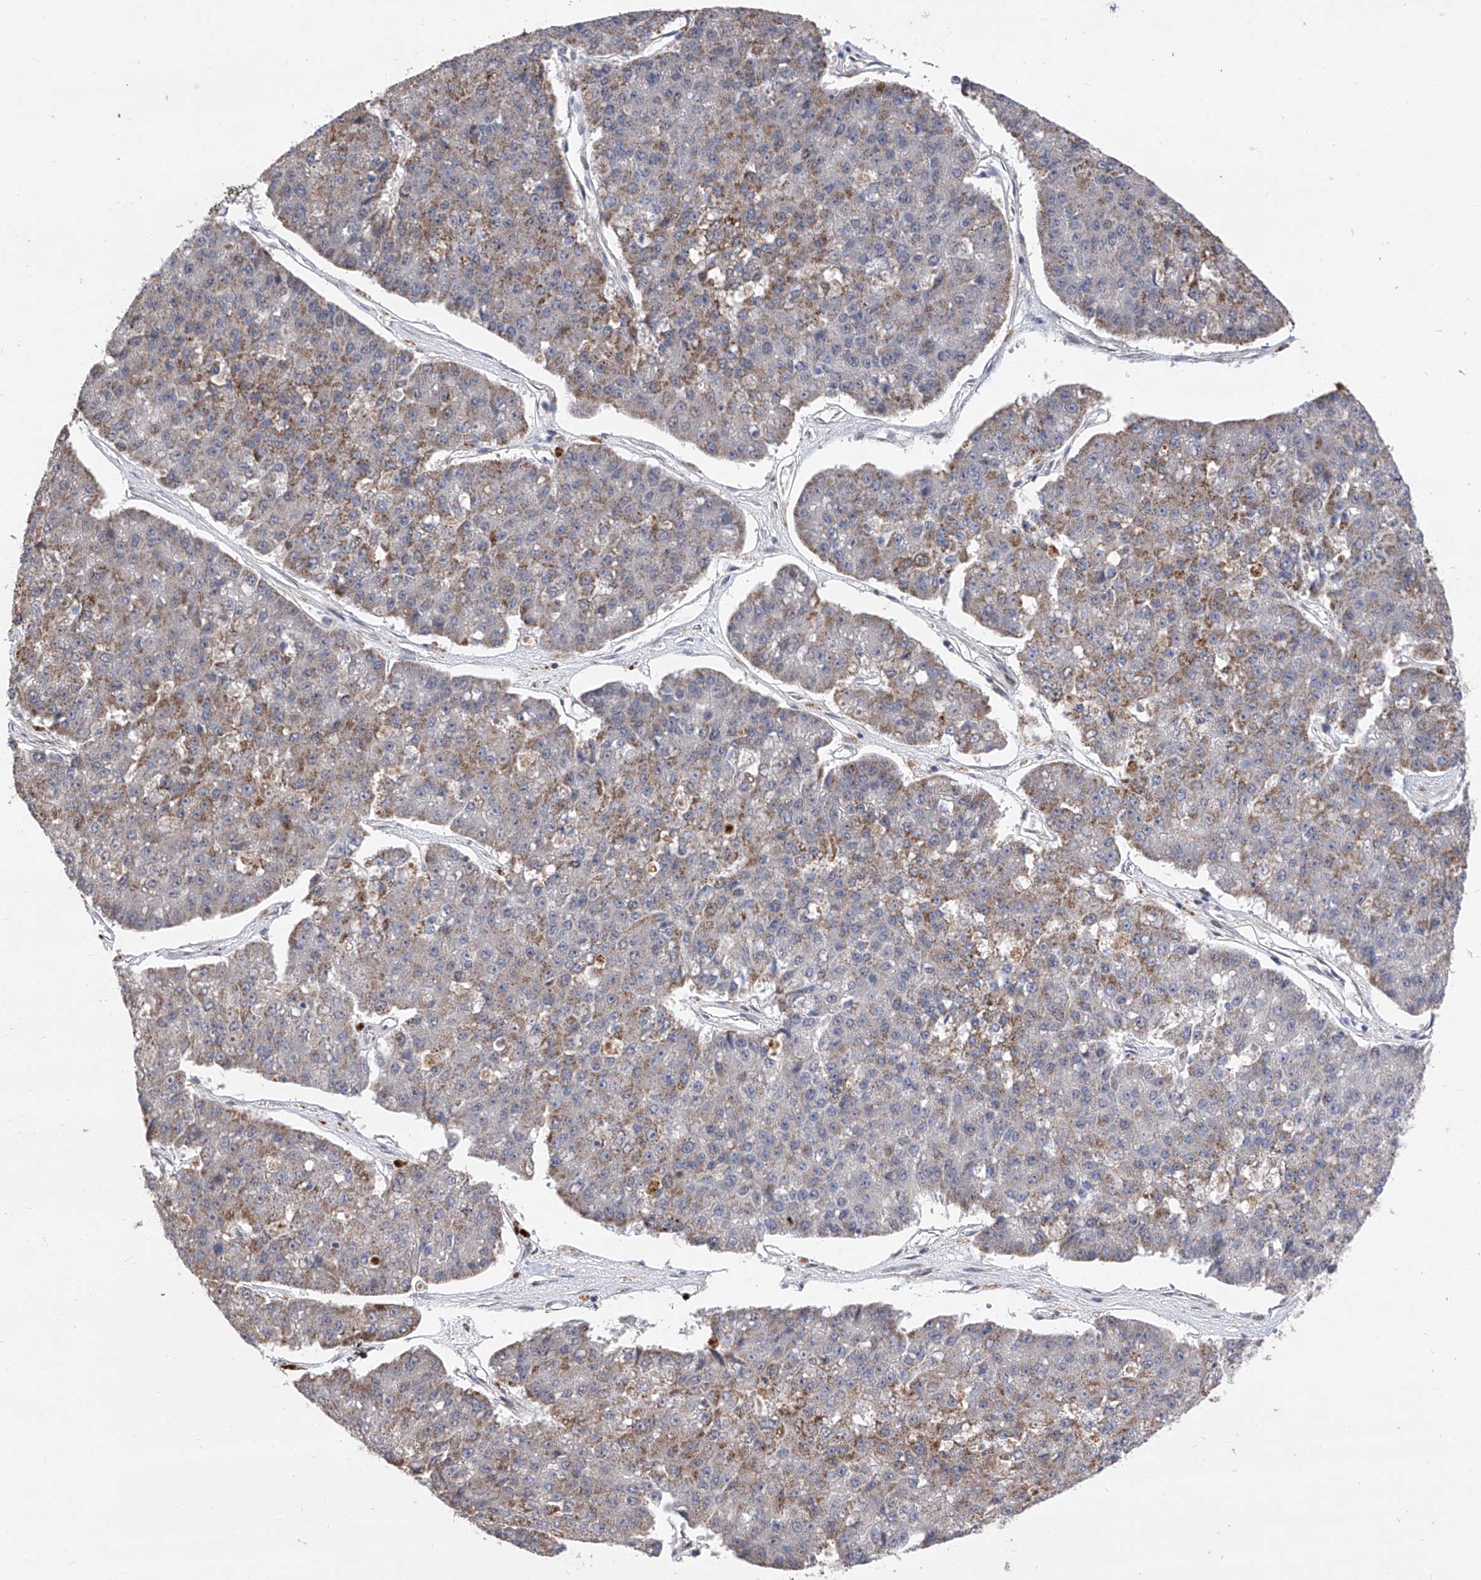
{"staining": {"intensity": "weak", "quantity": "<25%", "location": "cytoplasmic/membranous"}, "tissue": "pancreatic cancer", "cell_type": "Tumor cells", "image_type": "cancer", "snomed": [{"axis": "morphology", "description": "Adenocarcinoma, NOS"}, {"axis": "topography", "description": "Pancreas"}], "caption": "The micrograph displays no staining of tumor cells in adenocarcinoma (pancreatic).", "gene": "FARP2", "patient": {"sex": "male", "age": 50}}